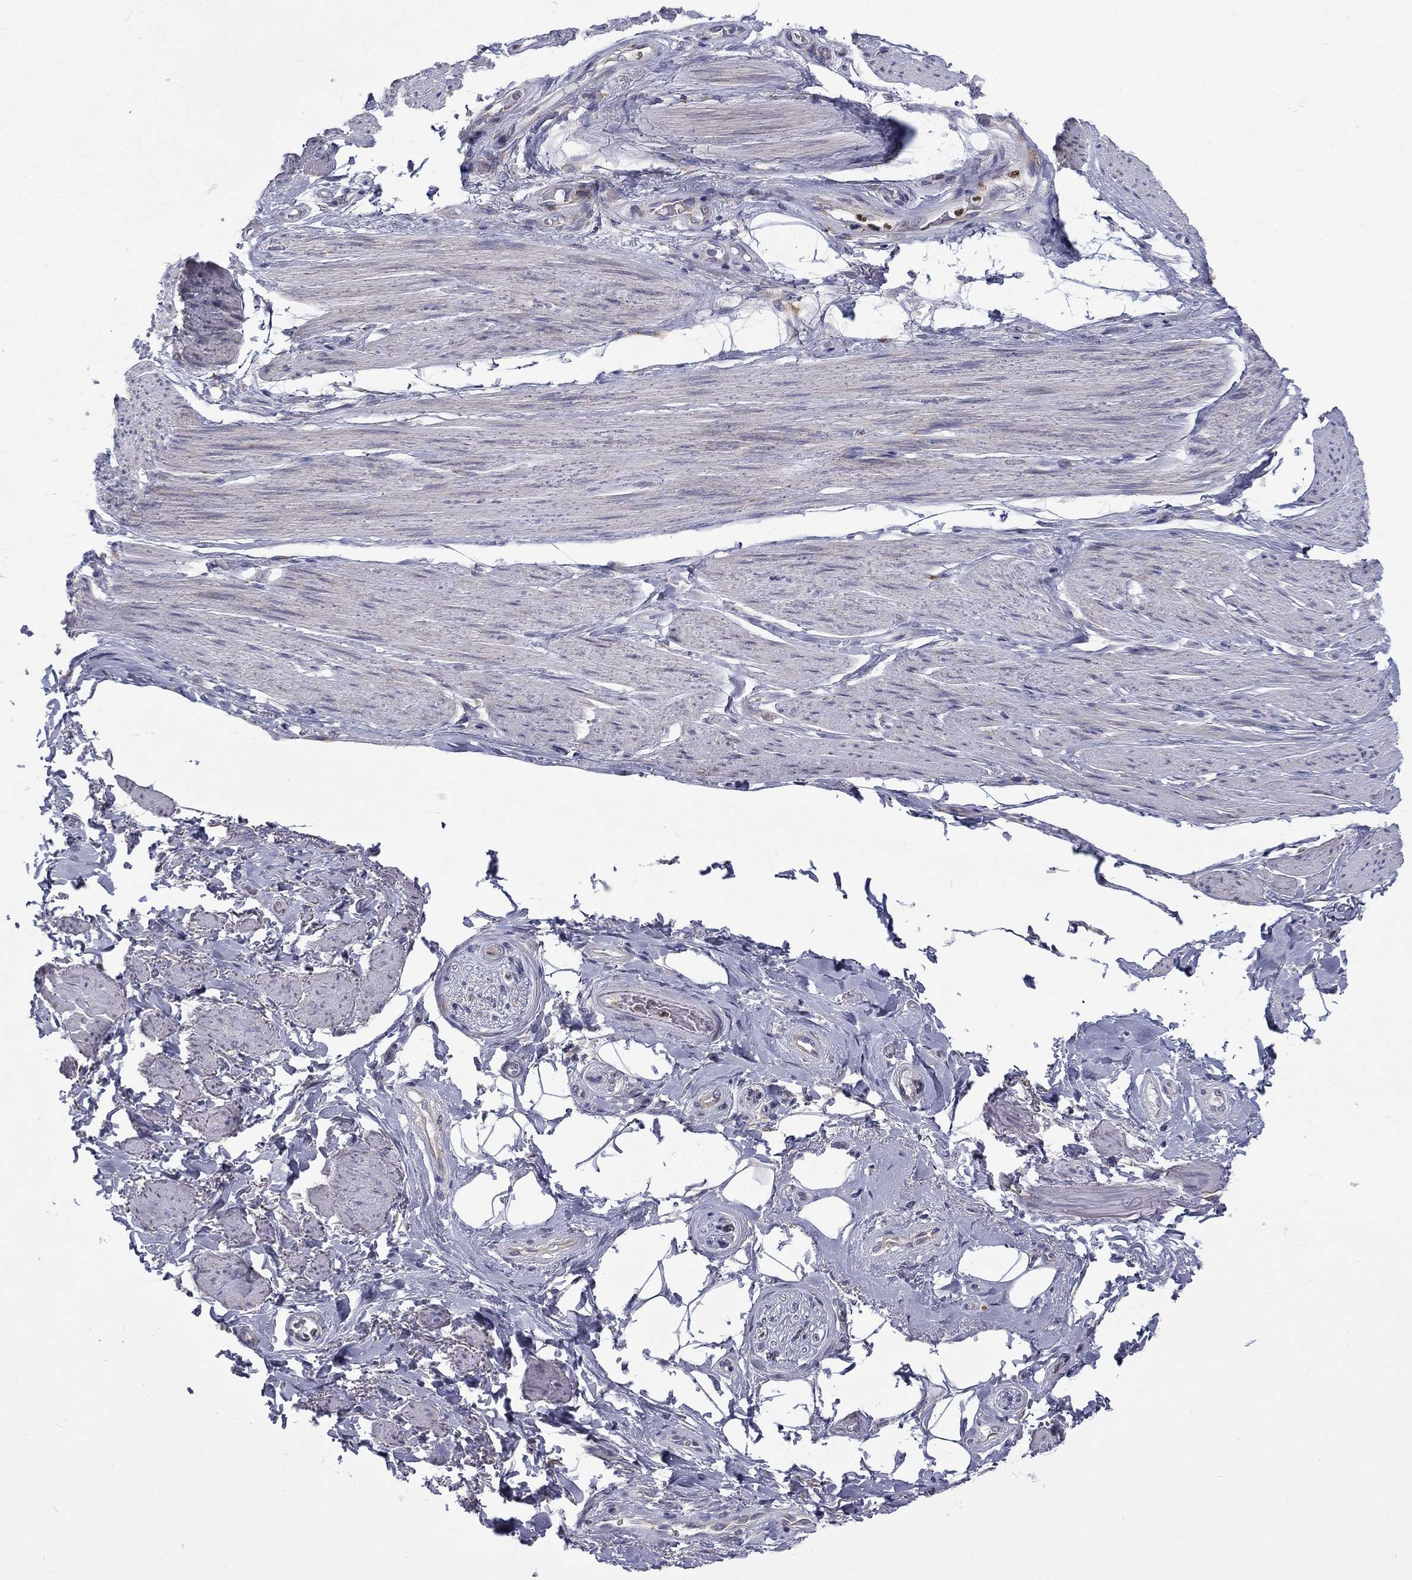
{"staining": {"intensity": "negative", "quantity": "none", "location": "none"}, "tissue": "adipose tissue", "cell_type": "Adipocytes", "image_type": "normal", "snomed": [{"axis": "morphology", "description": "Normal tissue, NOS"}, {"axis": "topography", "description": "Skeletal muscle"}, {"axis": "topography", "description": "Anal"}, {"axis": "topography", "description": "Peripheral nerve tissue"}], "caption": "Adipocytes show no significant protein positivity in normal adipose tissue. (Stains: DAB immunohistochemistry with hematoxylin counter stain, Microscopy: brightfield microscopy at high magnification).", "gene": "PABPC4", "patient": {"sex": "male", "age": 53}}